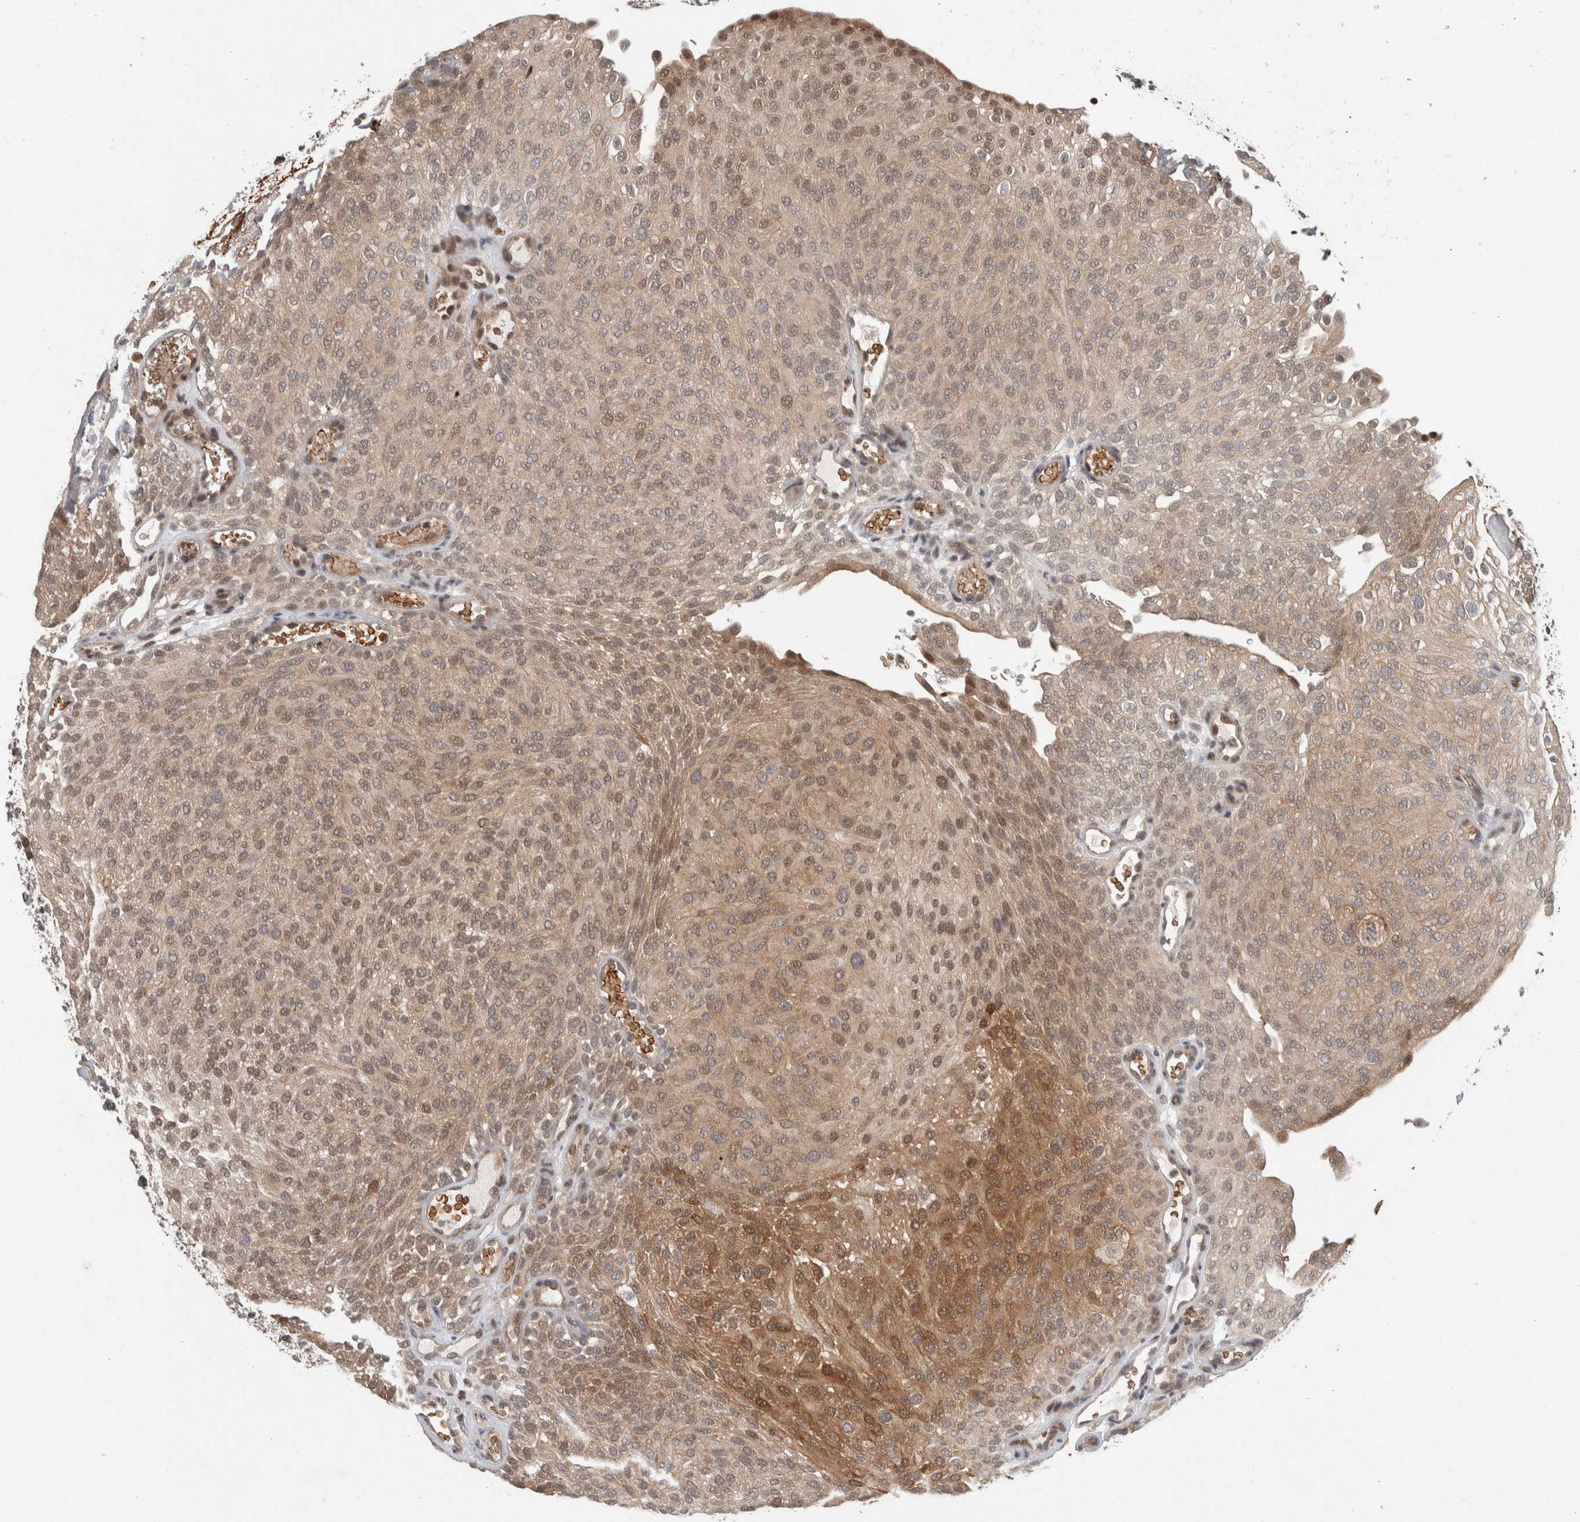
{"staining": {"intensity": "weak", "quantity": ">75%", "location": "cytoplasmic/membranous,nuclear"}, "tissue": "urothelial cancer", "cell_type": "Tumor cells", "image_type": "cancer", "snomed": [{"axis": "morphology", "description": "Urothelial carcinoma, Low grade"}, {"axis": "topography", "description": "Urinary bladder"}], "caption": "Urothelial carcinoma (low-grade) stained for a protein (brown) reveals weak cytoplasmic/membranous and nuclear positive positivity in approximately >75% of tumor cells.", "gene": "KCNK1", "patient": {"sex": "male", "age": 78}}